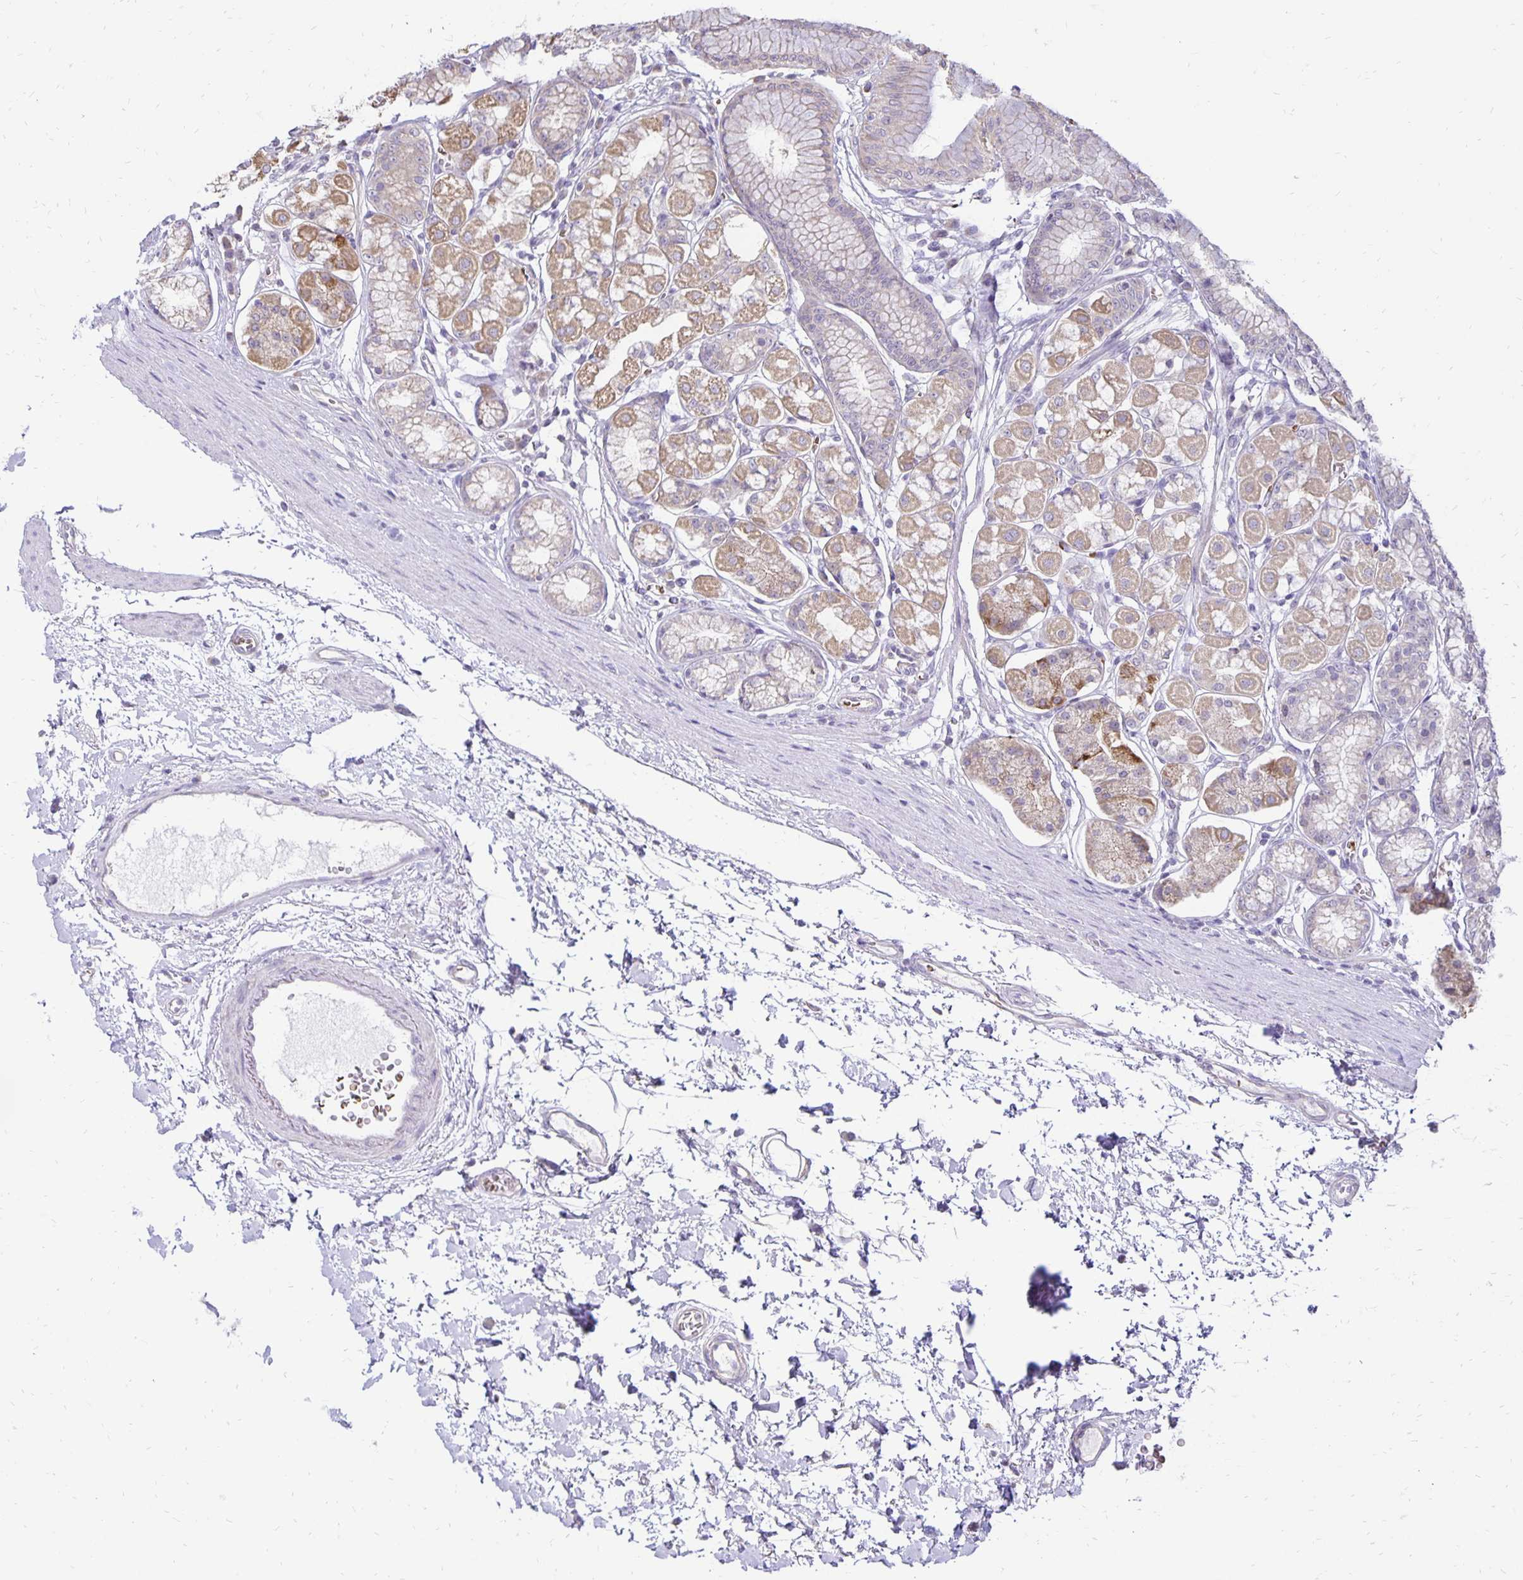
{"staining": {"intensity": "moderate", "quantity": "25%-75%", "location": "cytoplasmic/membranous"}, "tissue": "stomach", "cell_type": "Glandular cells", "image_type": "normal", "snomed": [{"axis": "morphology", "description": "Normal tissue, NOS"}, {"axis": "topography", "description": "Stomach"}, {"axis": "topography", "description": "Stomach, lower"}], "caption": "A histopathology image showing moderate cytoplasmic/membranous staining in approximately 25%-75% of glandular cells in unremarkable stomach, as visualized by brown immunohistochemical staining.", "gene": "FN3K", "patient": {"sex": "male", "age": 76}}